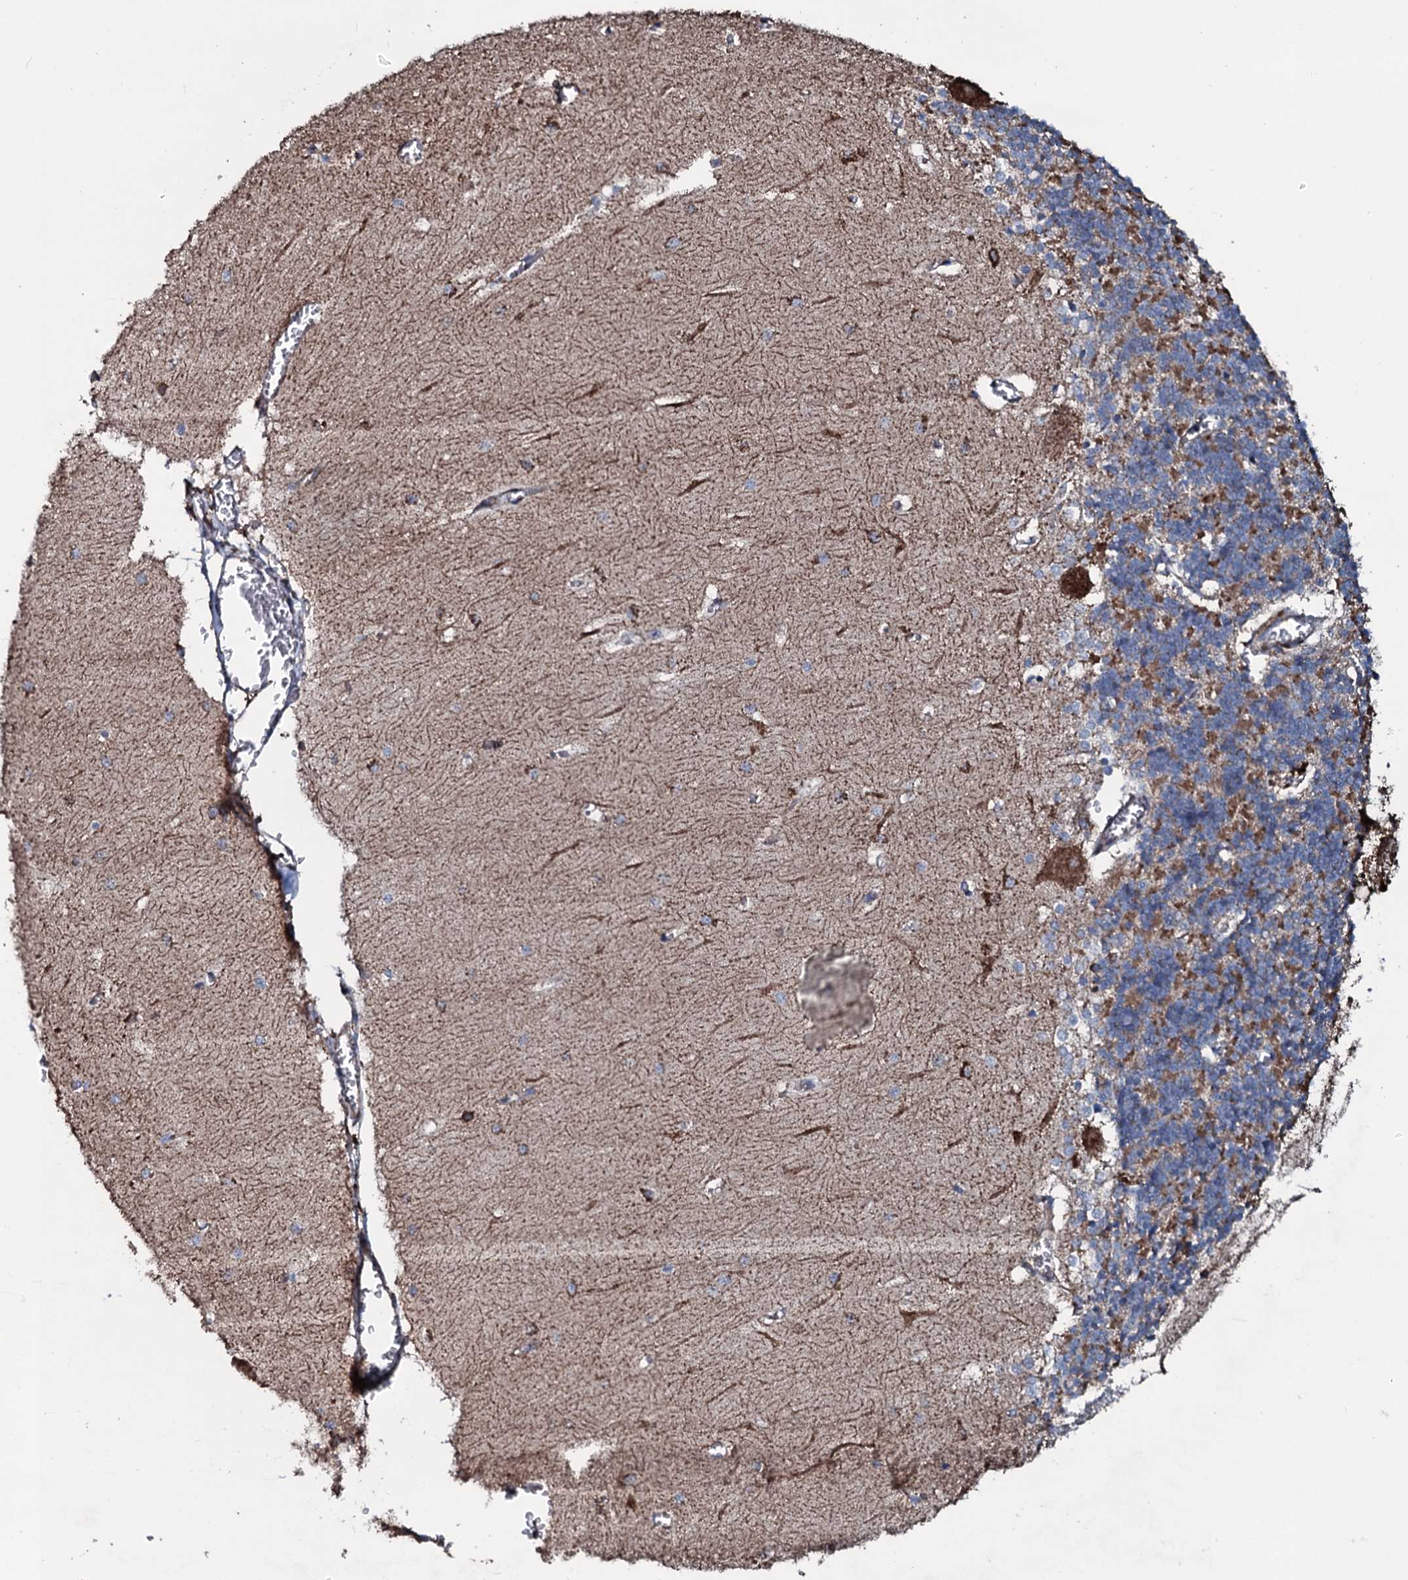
{"staining": {"intensity": "moderate", "quantity": "<25%", "location": "cytoplasmic/membranous"}, "tissue": "cerebellum", "cell_type": "Cells in granular layer", "image_type": "normal", "snomed": [{"axis": "morphology", "description": "Normal tissue, NOS"}, {"axis": "topography", "description": "Cerebellum"}], "caption": "Protein positivity by immunohistochemistry displays moderate cytoplasmic/membranous expression in approximately <25% of cells in granular layer in unremarkable cerebellum.", "gene": "DYNC2I2", "patient": {"sex": "male", "age": 37}}